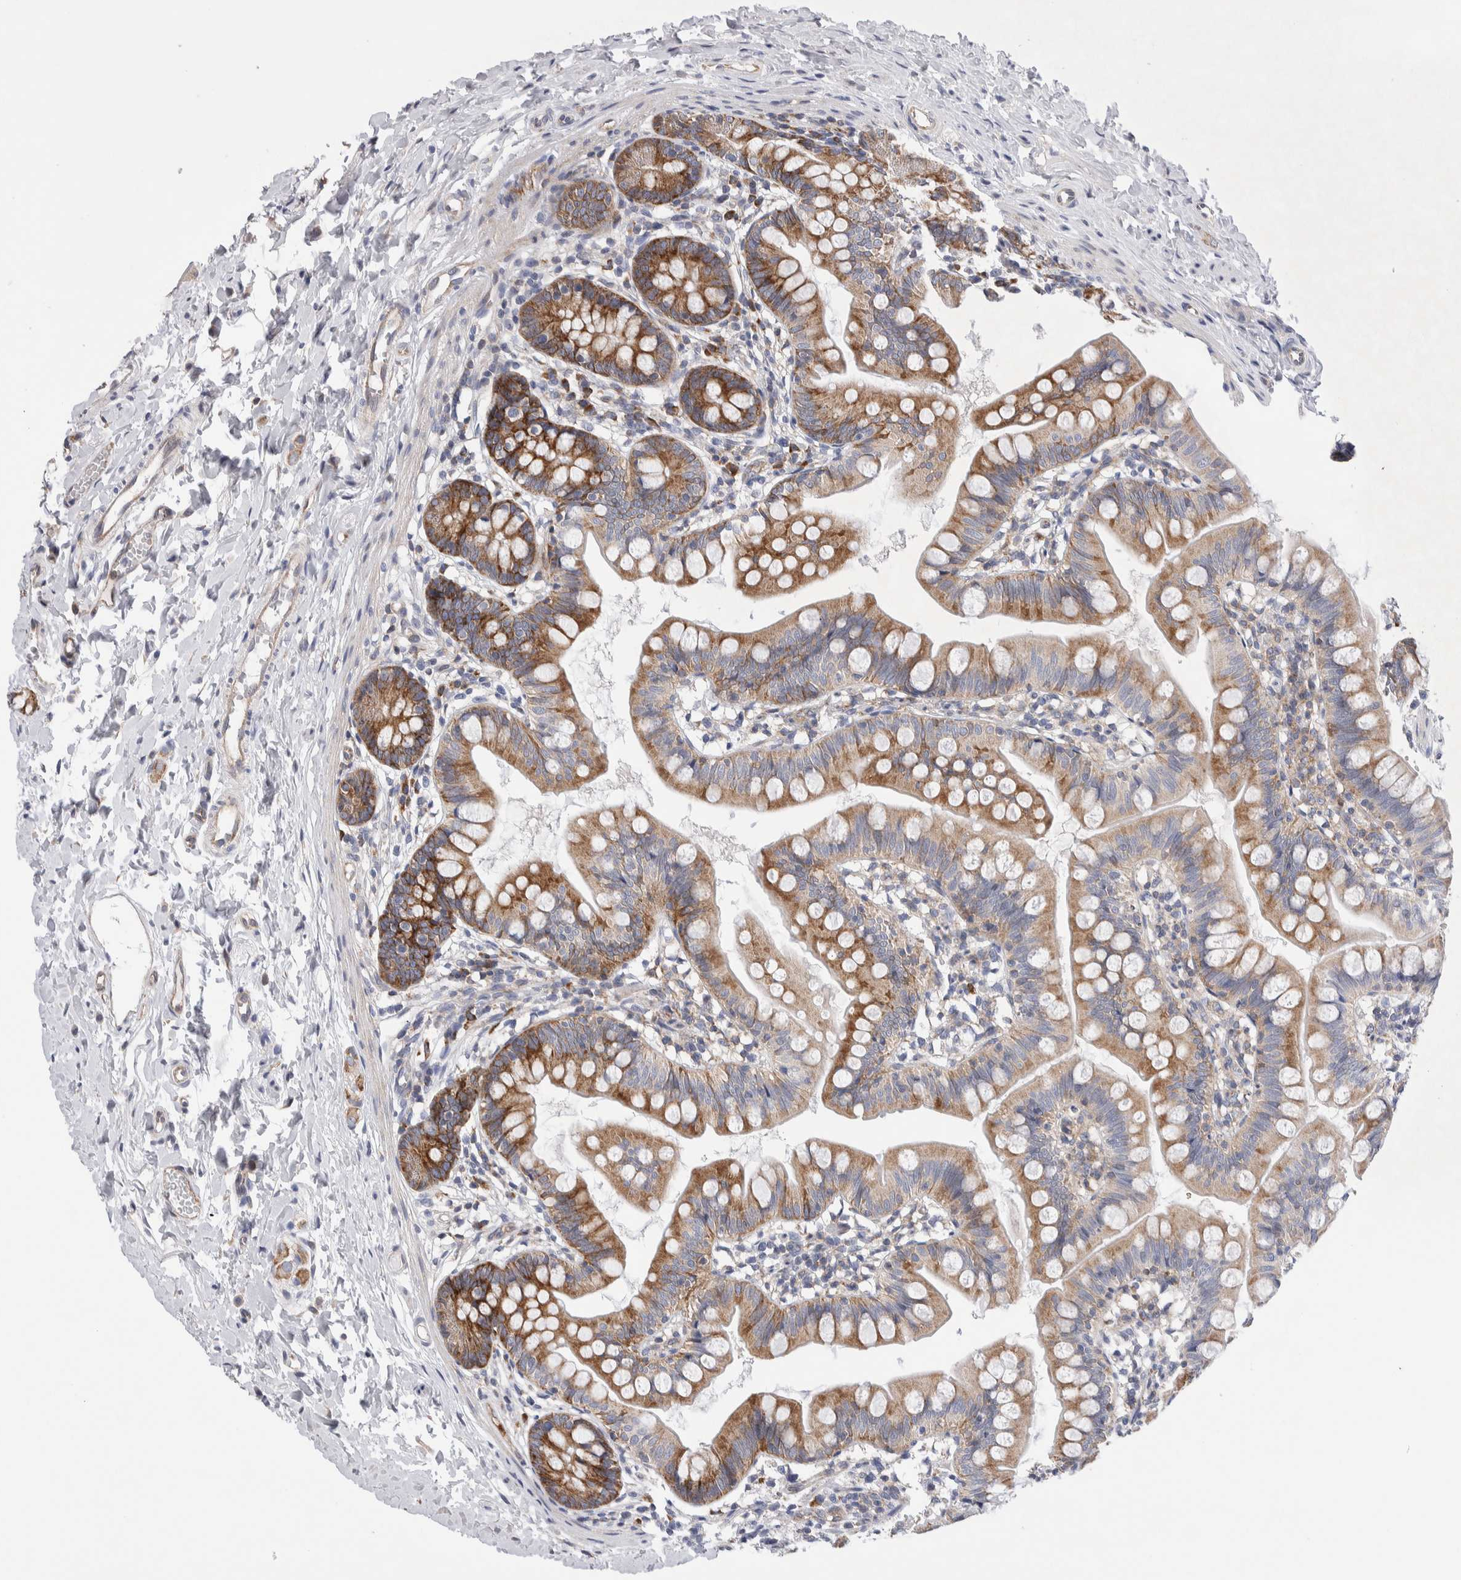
{"staining": {"intensity": "strong", "quantity": "25%-75%", "location": "cytoplasmic/membranous"}, "tissue": "small intestine", "cell_type": "Glandular cells", "image_type": "normal", "snomed": [{"axis": "morphology", "description": "Normal tissue, NOS"}, {"axis": "topography", "description": "Small intestine"}], "caption": "Immunohistochemical staining of normal human small intestine demonstrates high levels of strong cytoplasmic/membranous expression in about 25%-75% of glandular cells.", "gene": "RACK1", "patient": {"sex": "male", "age": 7}}